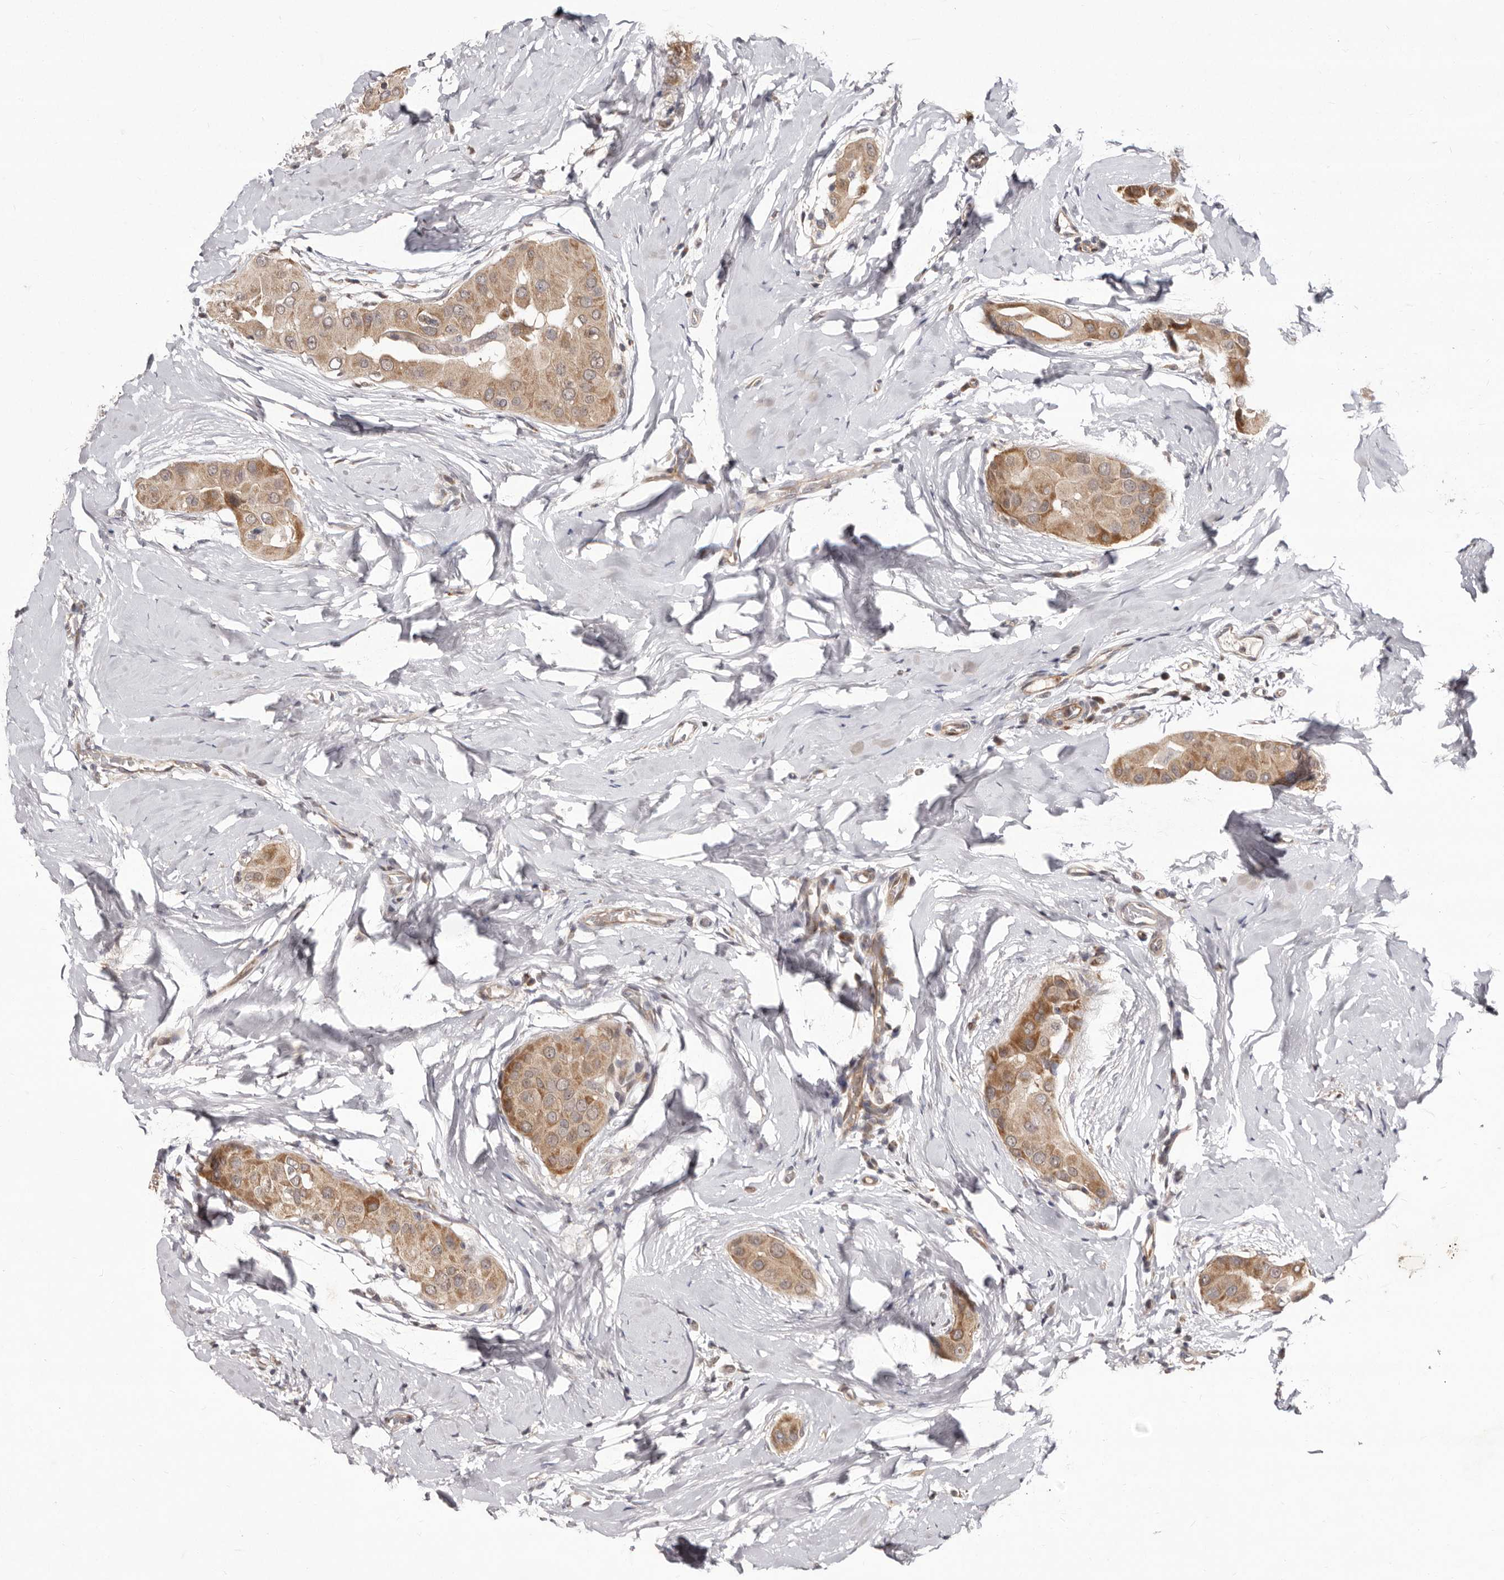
{"staining": {"intensity": "moderate", "quantity": ">75%", "location": "cytoplasmic/membranous"}, "tissue": "thyroid cancer", "cell_type": "Tumor cells", "image_type": "cancer", "snomed": [{"axis": "morphology", "description": "Papillary adenocarcinoma, NOS"}, {"axis": "topography", "description": "Thyroid gland"}], "caption": "Thyroid papillary adenocarcinoma stained for a protein displays moderate cytoplasmic/membranous positivity in tumor cells.", "gene": "GLRX3", "patient": {"sex": "male", "age": 33}}